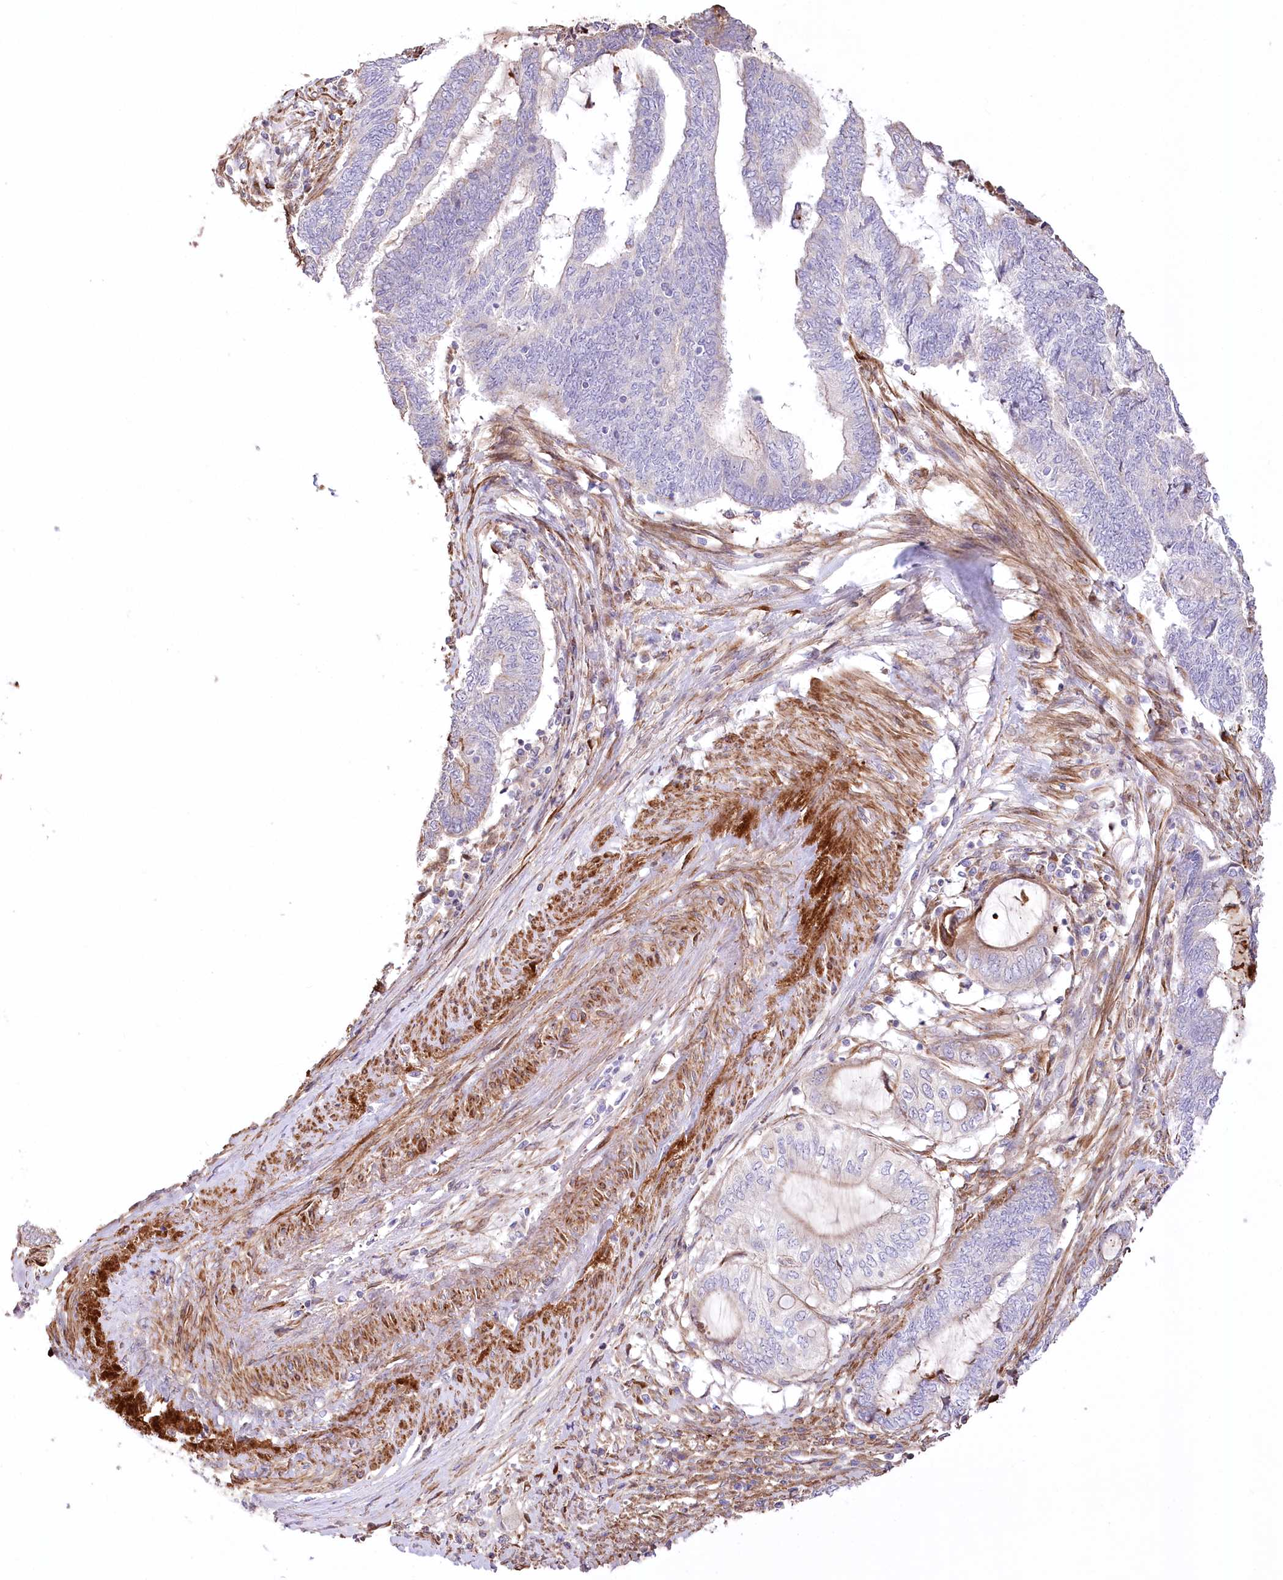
{"staining": {"intensity": "weak", "quantity": "<25%", "location": "cytoplasmic/membranous"}, "tissue": "endometrial cancer", "cell_type": "Tumor cells", "image_type": "cancer", "snomed": [{"axis": "morphology", "description": "Adenocarcinoma, NOS"}, {"axis": "topography", "description": "Uterus"}, {"axis": "topography", "description": "Endometrium"}], "caption": "There is no significant positivity in tumor cells of endometrial cancer (adenocarcinoma).", "gene": "RNF24", "patient": {"sex": "female", "age": 70}}